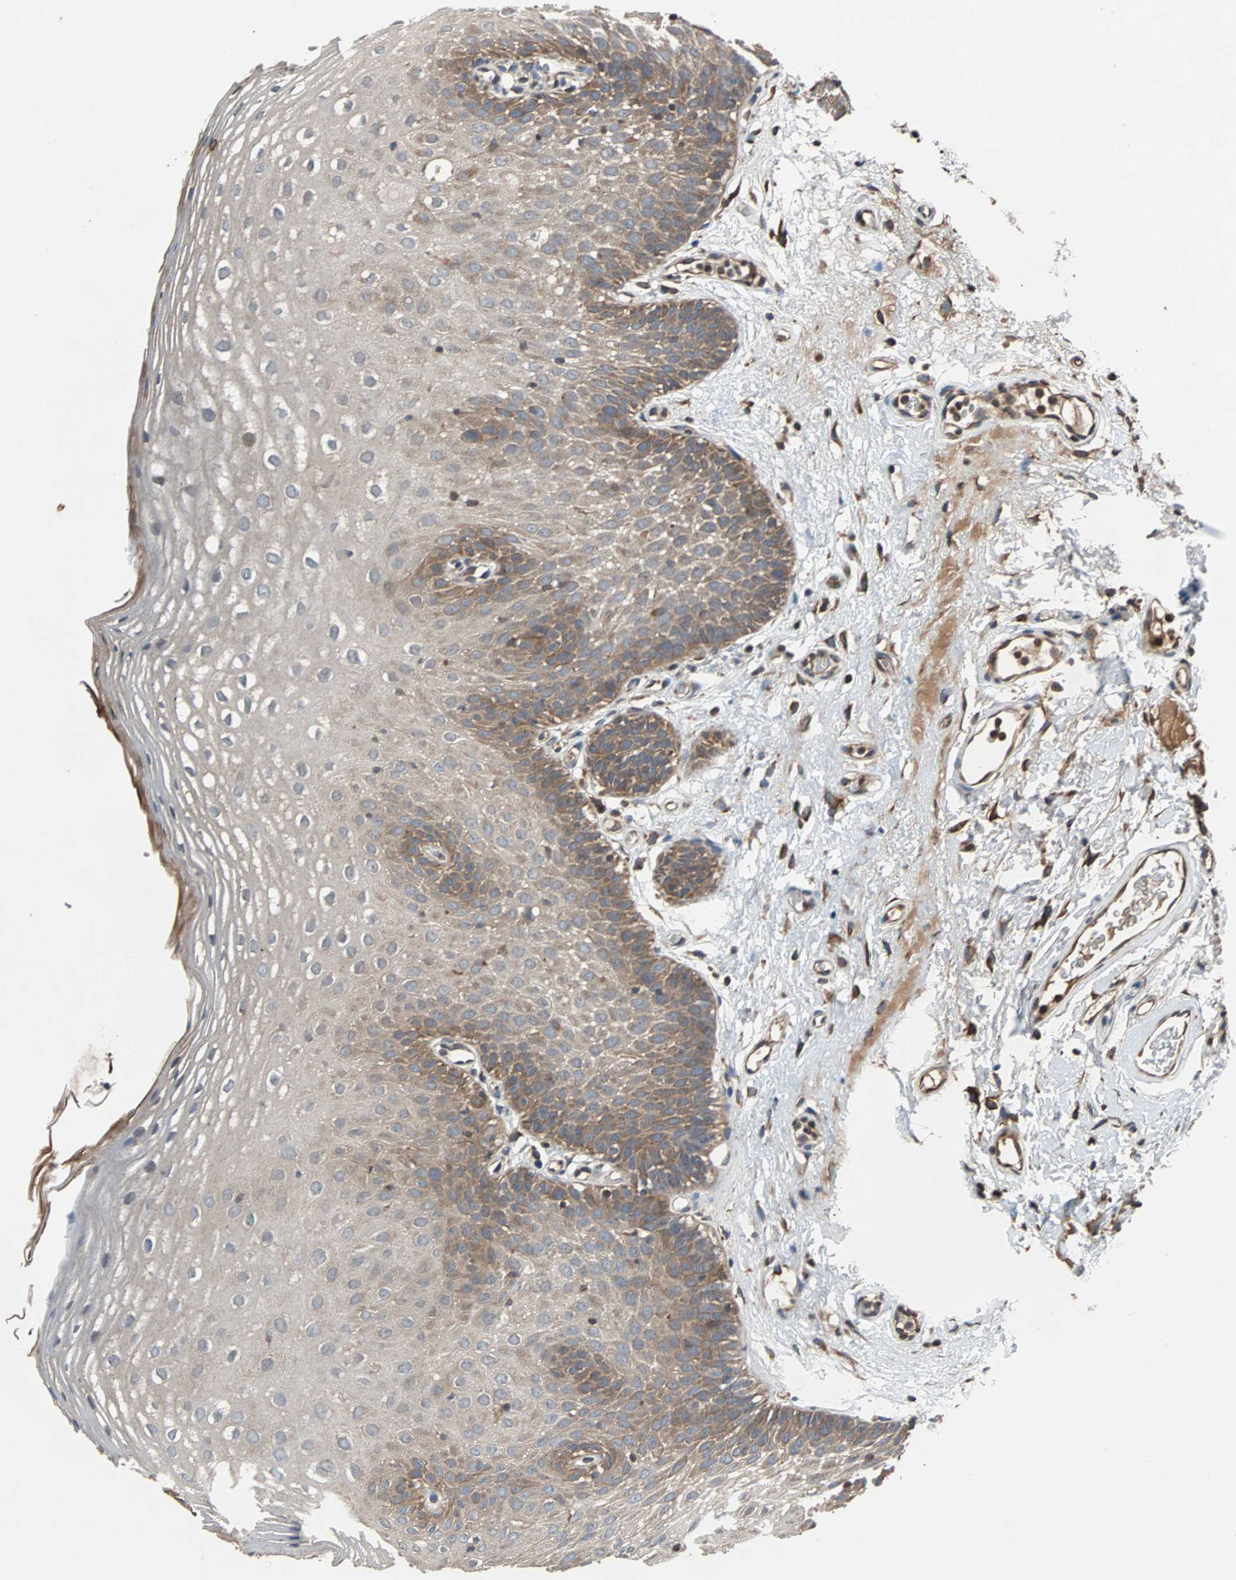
{"staining": {"intensity": "moderate", "quantity": "<25%", "location": "cytoplasmic/membranous"}, "tissue": "oral mucosa", "cell_type": "Squamous epithelial cells", "image_type": "normal", "snomed": [{"axis": "morphology", "description": "Normal tissue, NOS"}, {"axis": "morphology", "description": "Squamous cell carcinoma, NOS"}, {"axis": "topography", "description": "Skeletal muscle"}, {"axis": "topography", "description": "Oral tissue"}], "caption": "Oral mucosa stained for a protein demonstrates moderate cytoplasmic/membranous positivity in squamous epithelial cells. (brown staining indicates protein expression, while blue staining denotes nuclei).", "gene": "ACTR3", "patient": {"sex": "male", "age": 71}}